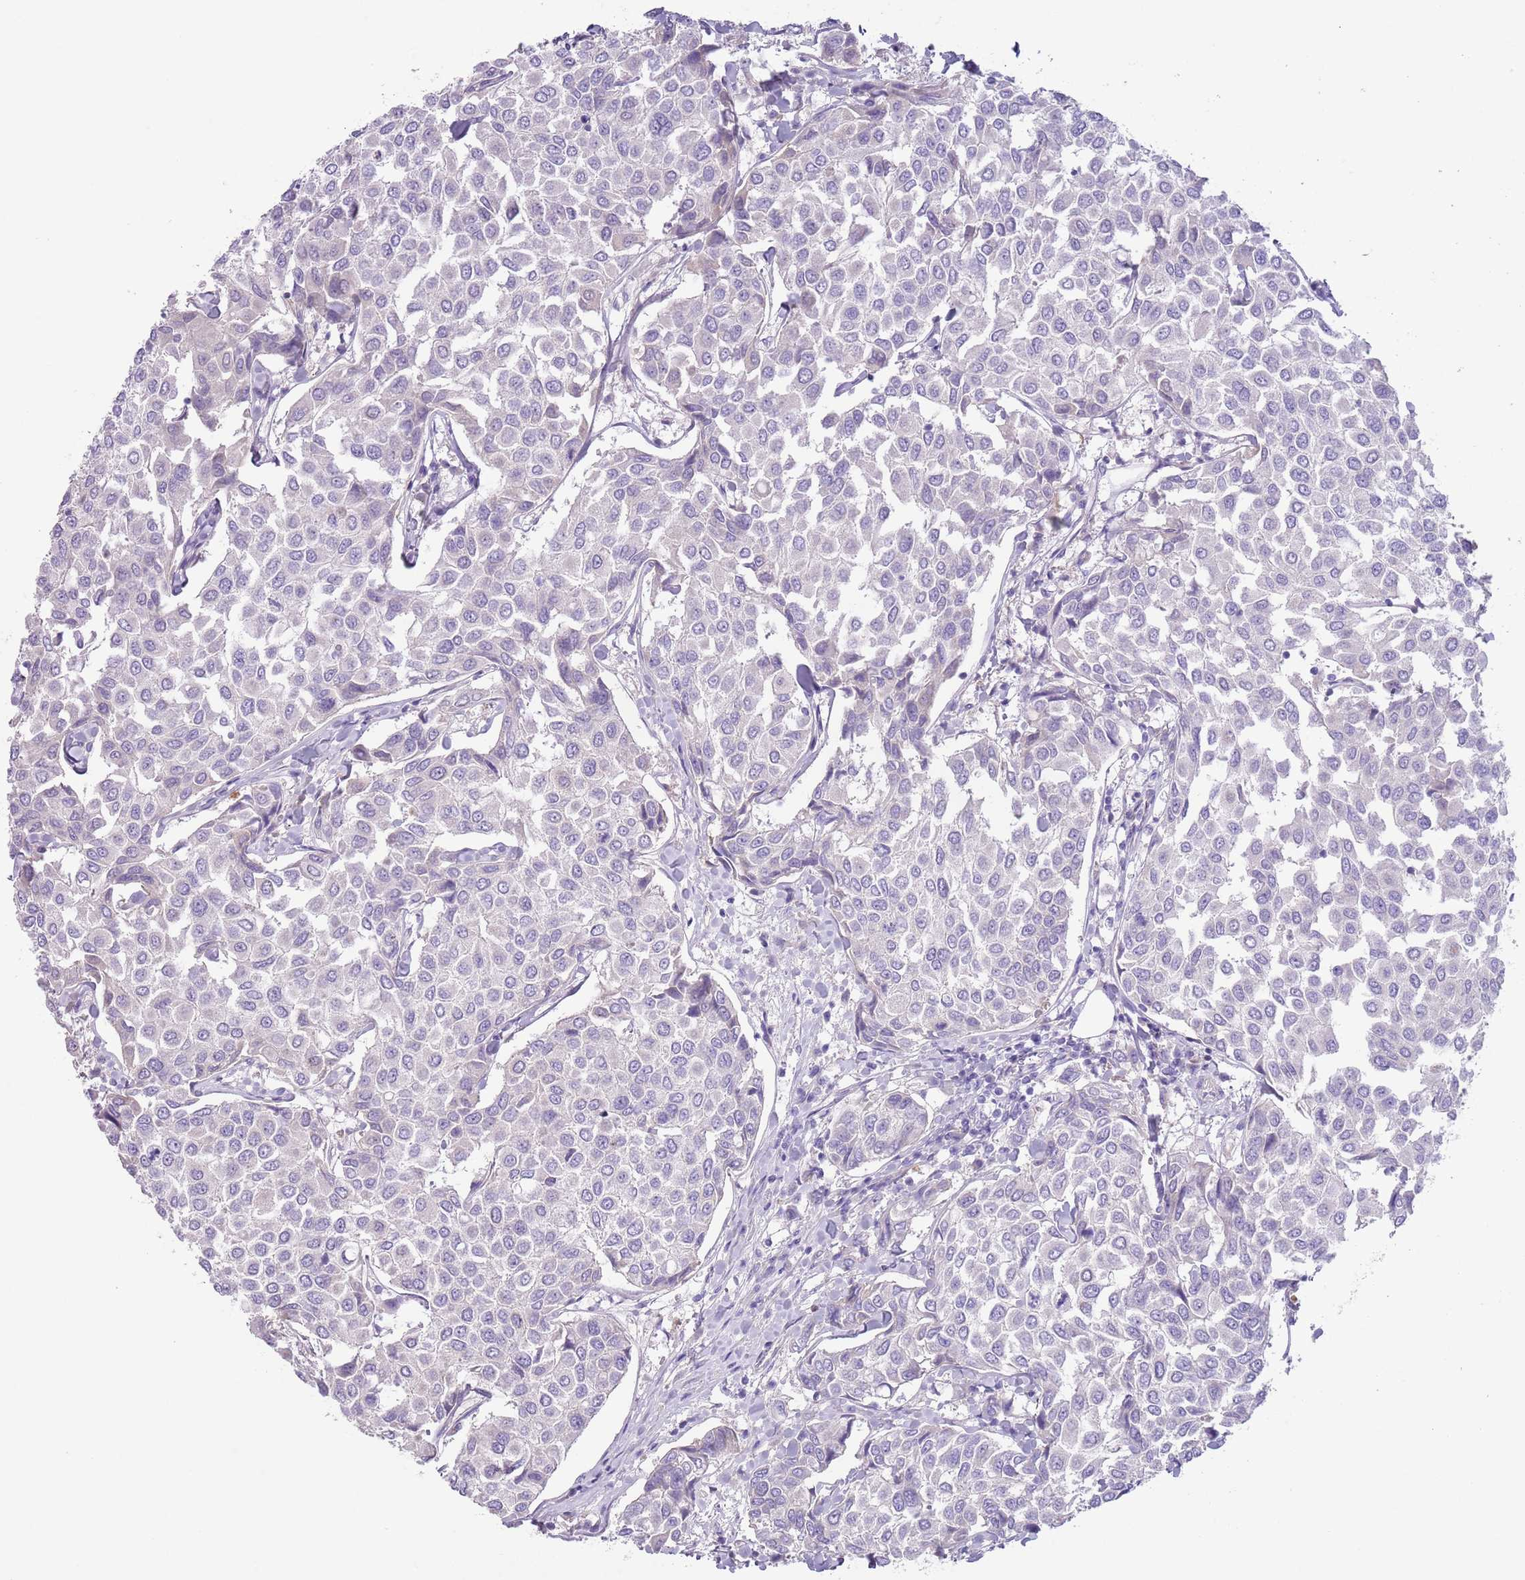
{"staining": {"intensity": "negative", "quantity": "none", "location": "none"}, "tissue": "breast cancer", "cell_type": "Tumor cells", "image_type": "cancer", "snomed": [{"axis": "morphology", "description": "Duct carcinoma"}, {"axis": "topography", "description": "Breast"}], "caption": "This micrograph is of infiltrating ductal carcinoma (breast) stained with IHC to label a protein in brown with the nuclei are counter-stained blue. There is no staining in tumor cells.", "gene": "CFH", "patient": {"sex": "female", "age": 55}}